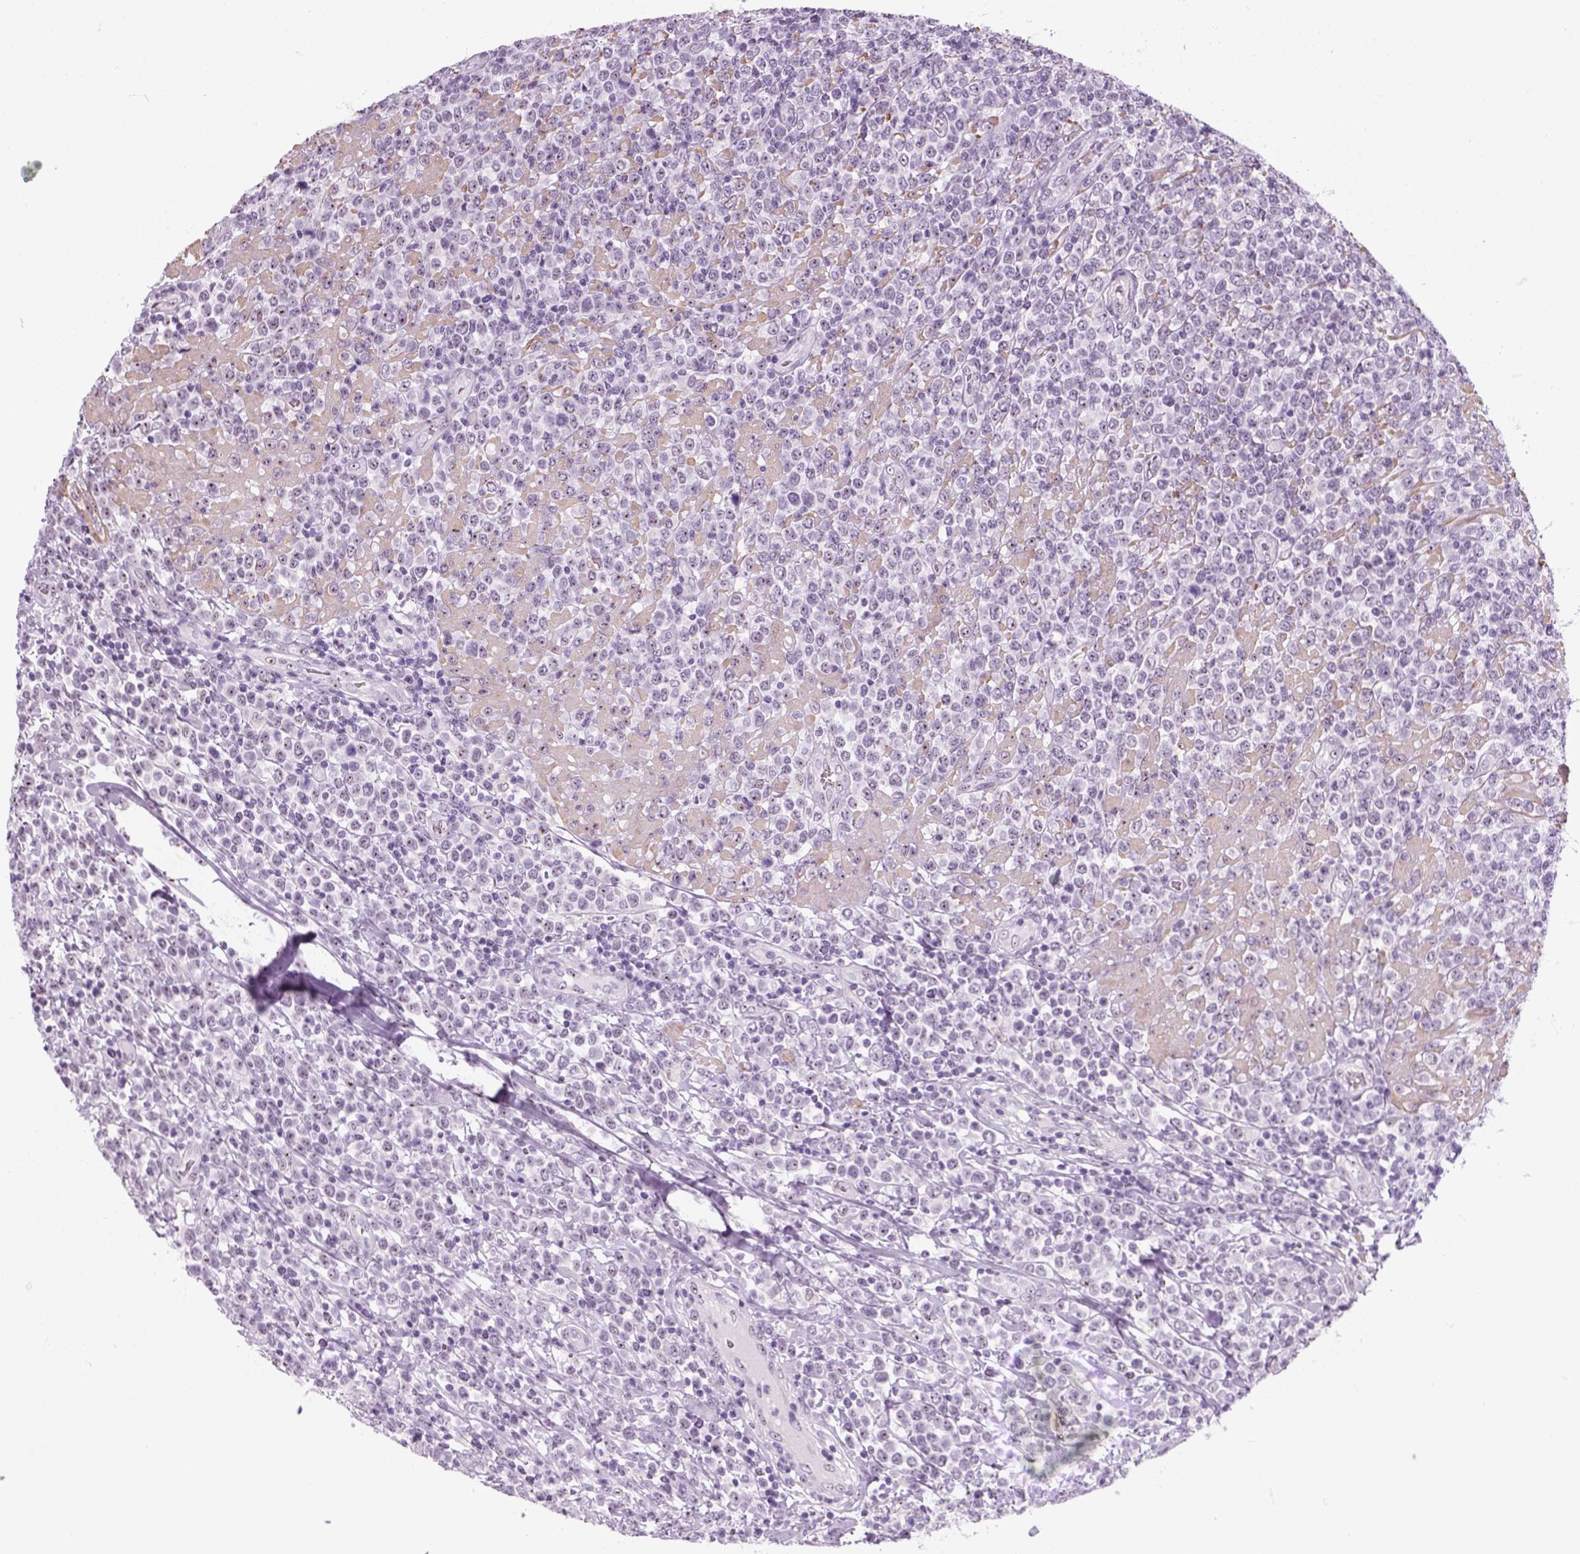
{"staining": {"intensity": "negative", "quantity": "none", "location": "none"}, "tissue": "lymphoma", "cell_type": "Tumor cells", "image_type": "cancer", "snomed": [{"axis": "morphology", "description": "Malignant lymphoma, non-Hodgkin's type, High grade"}, {"axis": "topography", "description": "Soft tissue"}], "caption": "DAB immunohistochemical staining of lymphoma reveals no significant expression in tumor cells.", "gene": "ZNF865", "patient": {"sex": "female", "age": 56}}